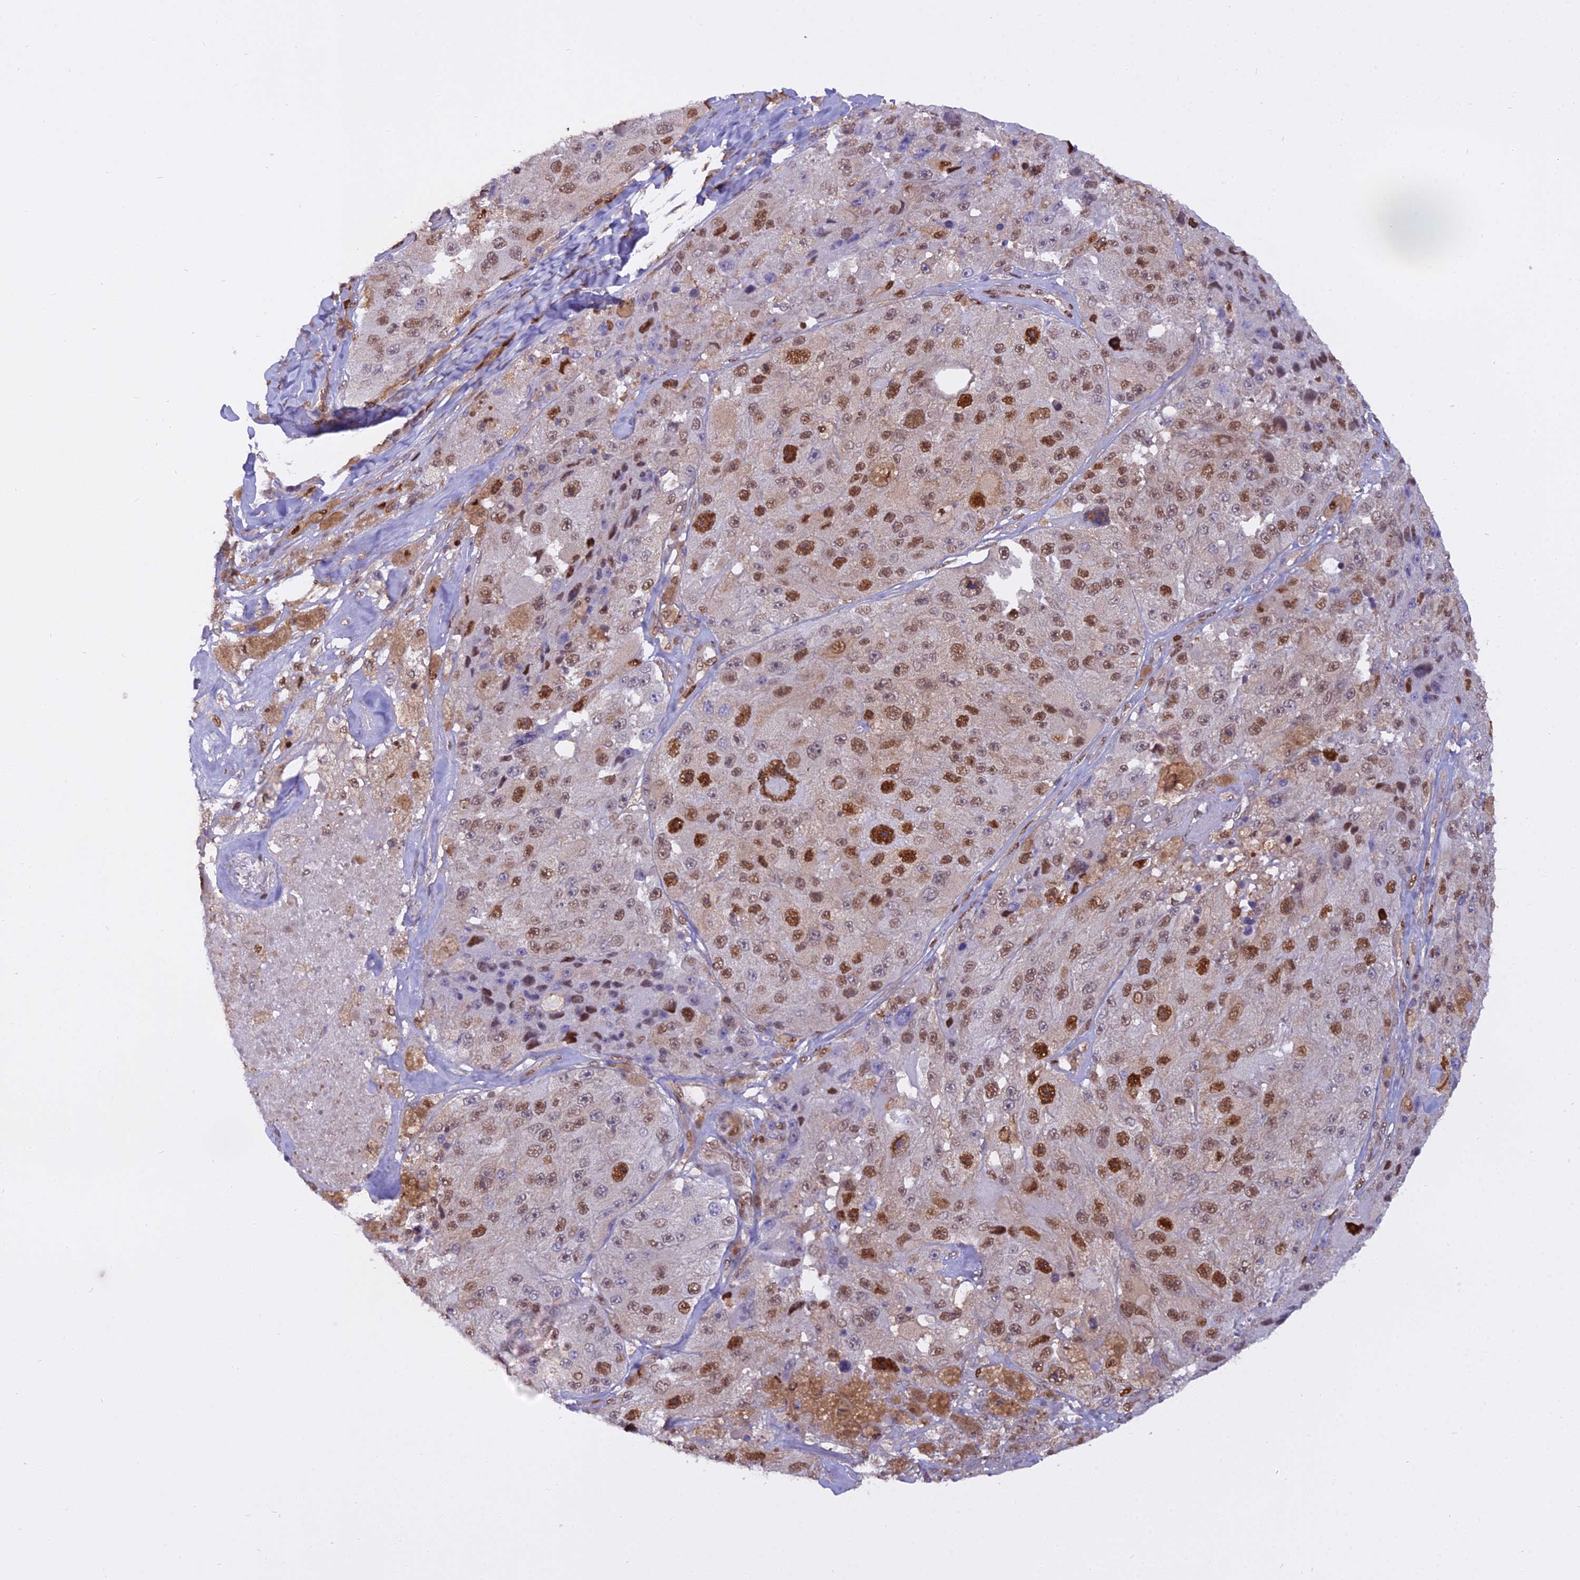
{"staining": {"intensity": "moderate", "quantity": ">75%", "location": "nuclear"}, "tissue": "melanoma", "cell_type": "Tumor cells", "image_type": "cancer", "snomed": [{"axis": "morphology", "description": "Malignant melanoma, Metastatic site"}, {"axis": "topography", "description": "Lymph node"}], "caption": "Melanoma stained with immunohistochemistry (IHC) shows moderate nuclear positivity in about >75% of tumor cells.", "gene": "NPEPL1", "patient": {"sex": "male", "age": 62}}